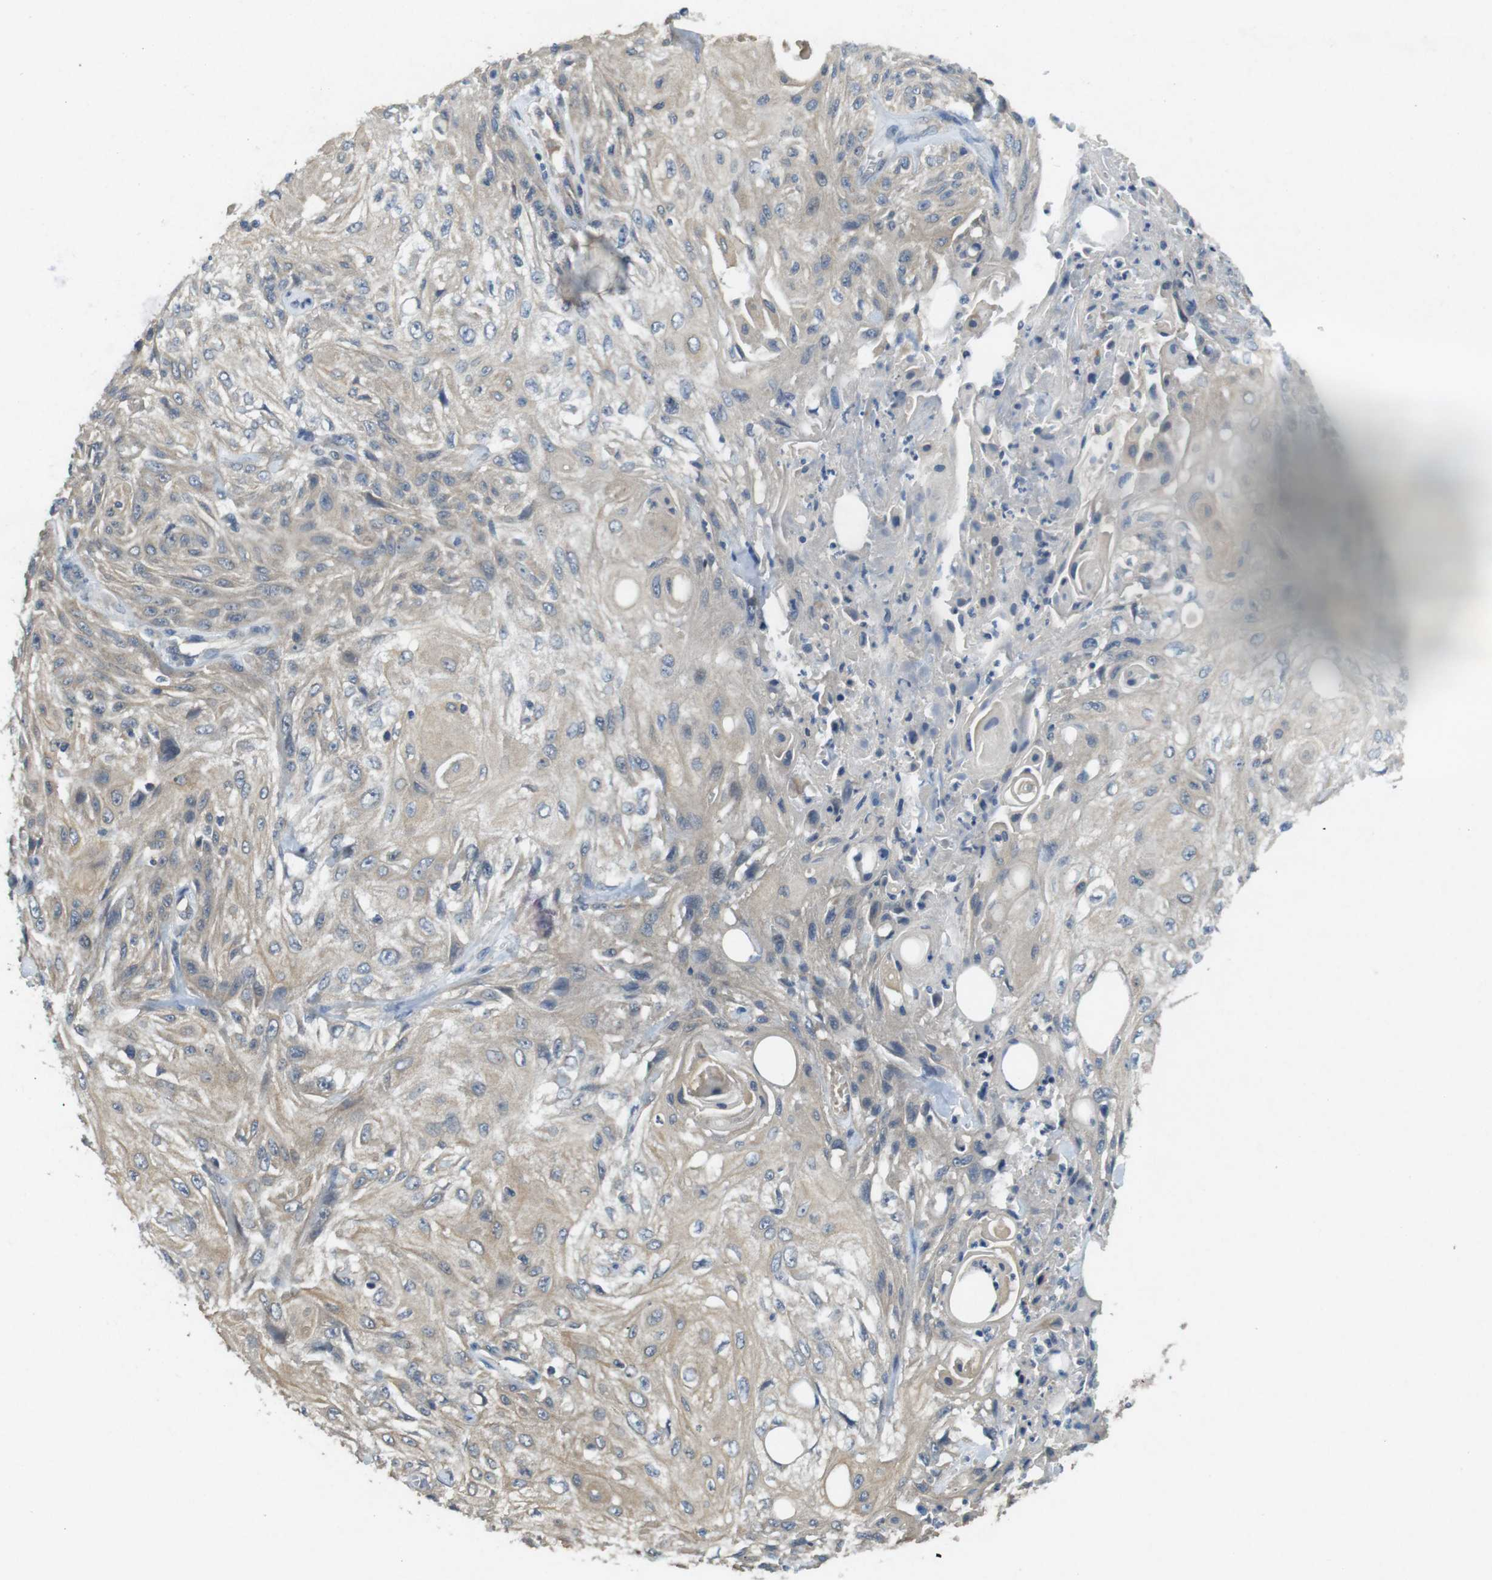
{"staining": {"intensity": "weak", "quantity": "25%-75%", "location": "cytoplasmic/membranous"}, "tissue": "skin cancer", "cell_type": "Tumor cells", "image_type": "cancer", "snomed": [{"axis": "morphology", "description": "Squamous cell carcinoma, NOS"}, {"axis": "topography", "description": "Skin"}], "caption": "Immunohistochemical staining of human squamous cell carcinoma (skin) reveals low levels of weak cytoplasmic/membranous staining in approximately 25%-75% of tumor cells.", "gene": "SUGT1", "patient": {"sex": "male", "age": 75}}